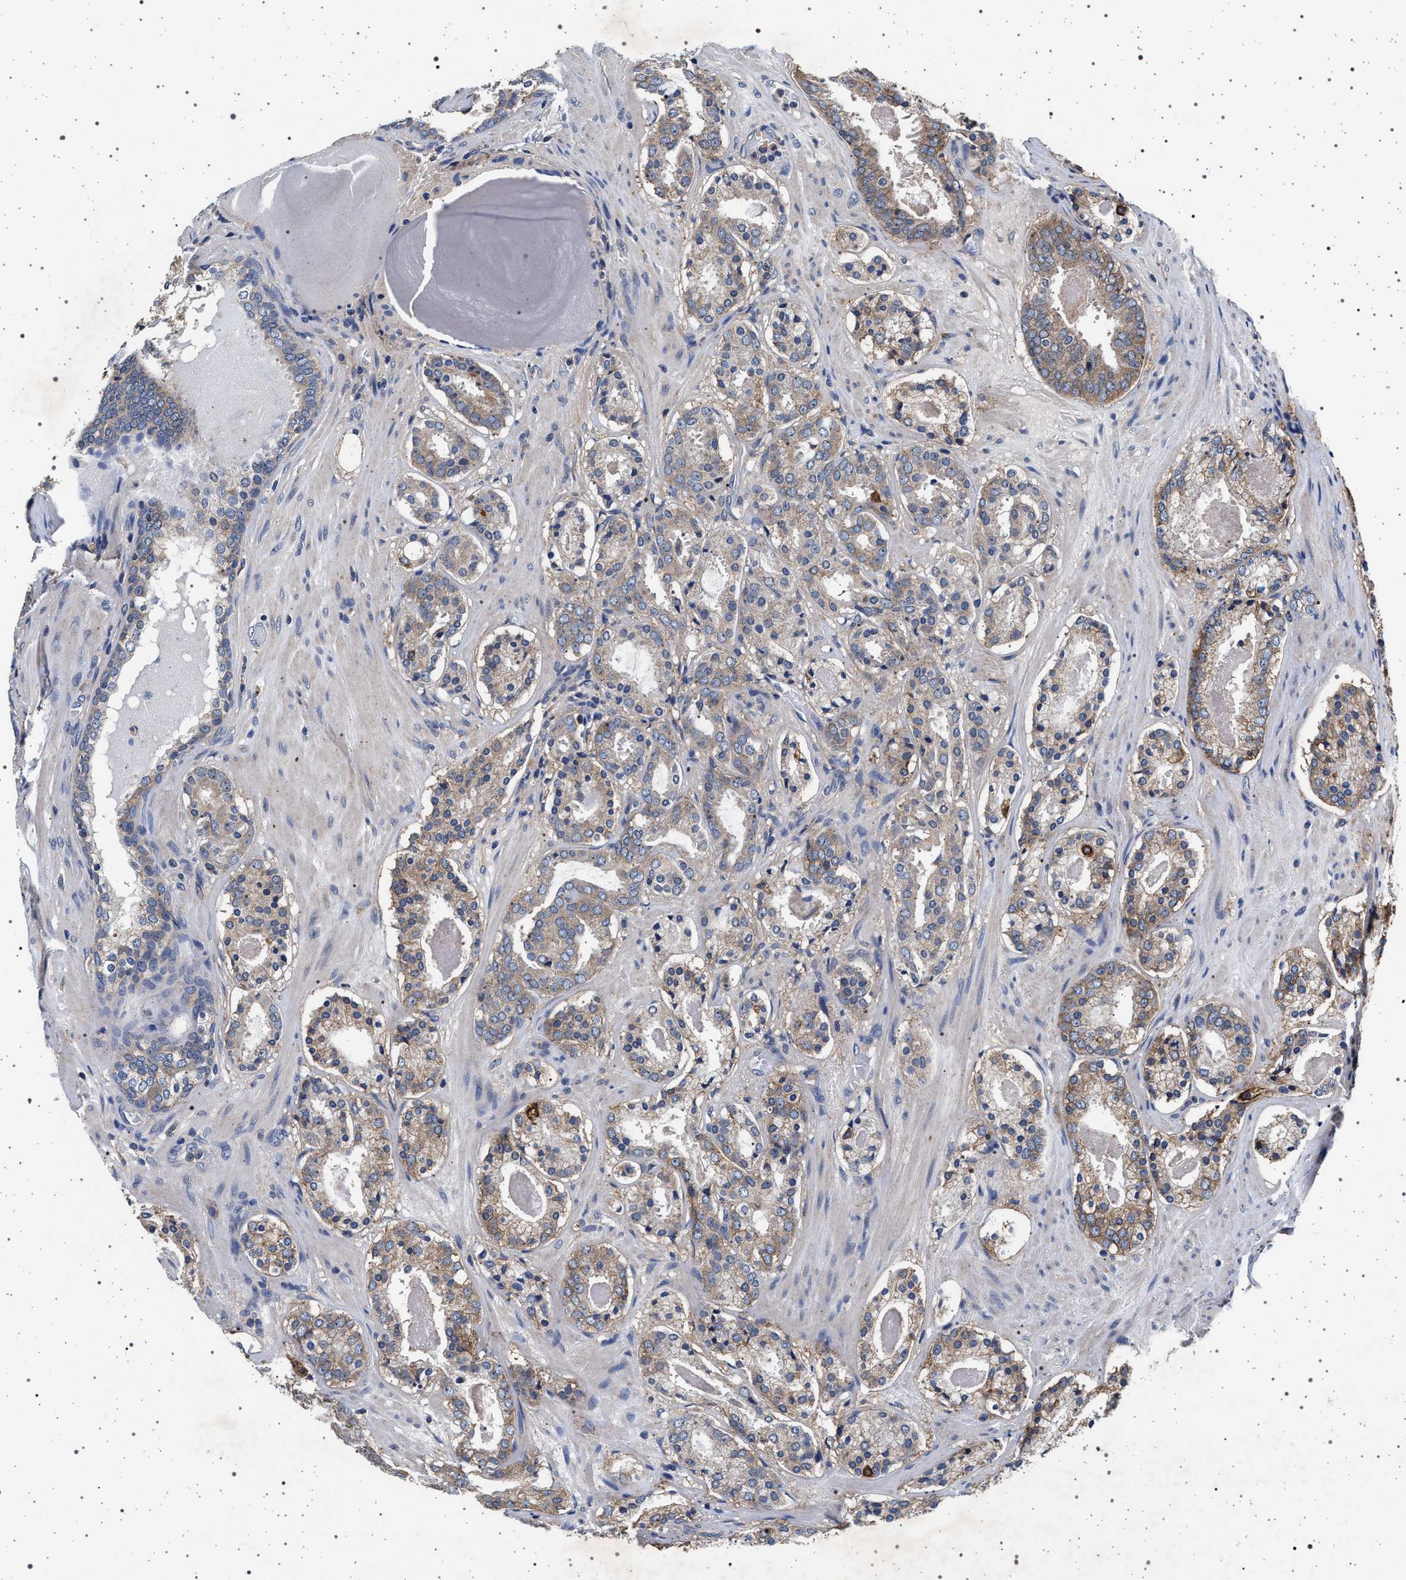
{"staining": {"intensity": "weak", "quantity": ">75%", "location": "cytoplasmic/membranous"}, "tissue": "prostate cancer", "cell_type": "Tumor cells", "image_type": "cancer", "snomed": [{"axis": "morphology", "description": "Adenocarcinoma, Low grade"}, {"axis": "topography", "description": "Prostate"}], "caption": "Low-grade adenocarcinoma (prostate) stained with immunohistochemistry reveals weak cytoplasmic/membranous expression in about >75% of tumor cells.", "gene": "MAP3K2", "patient": {"sex": "male", "age": 69}}